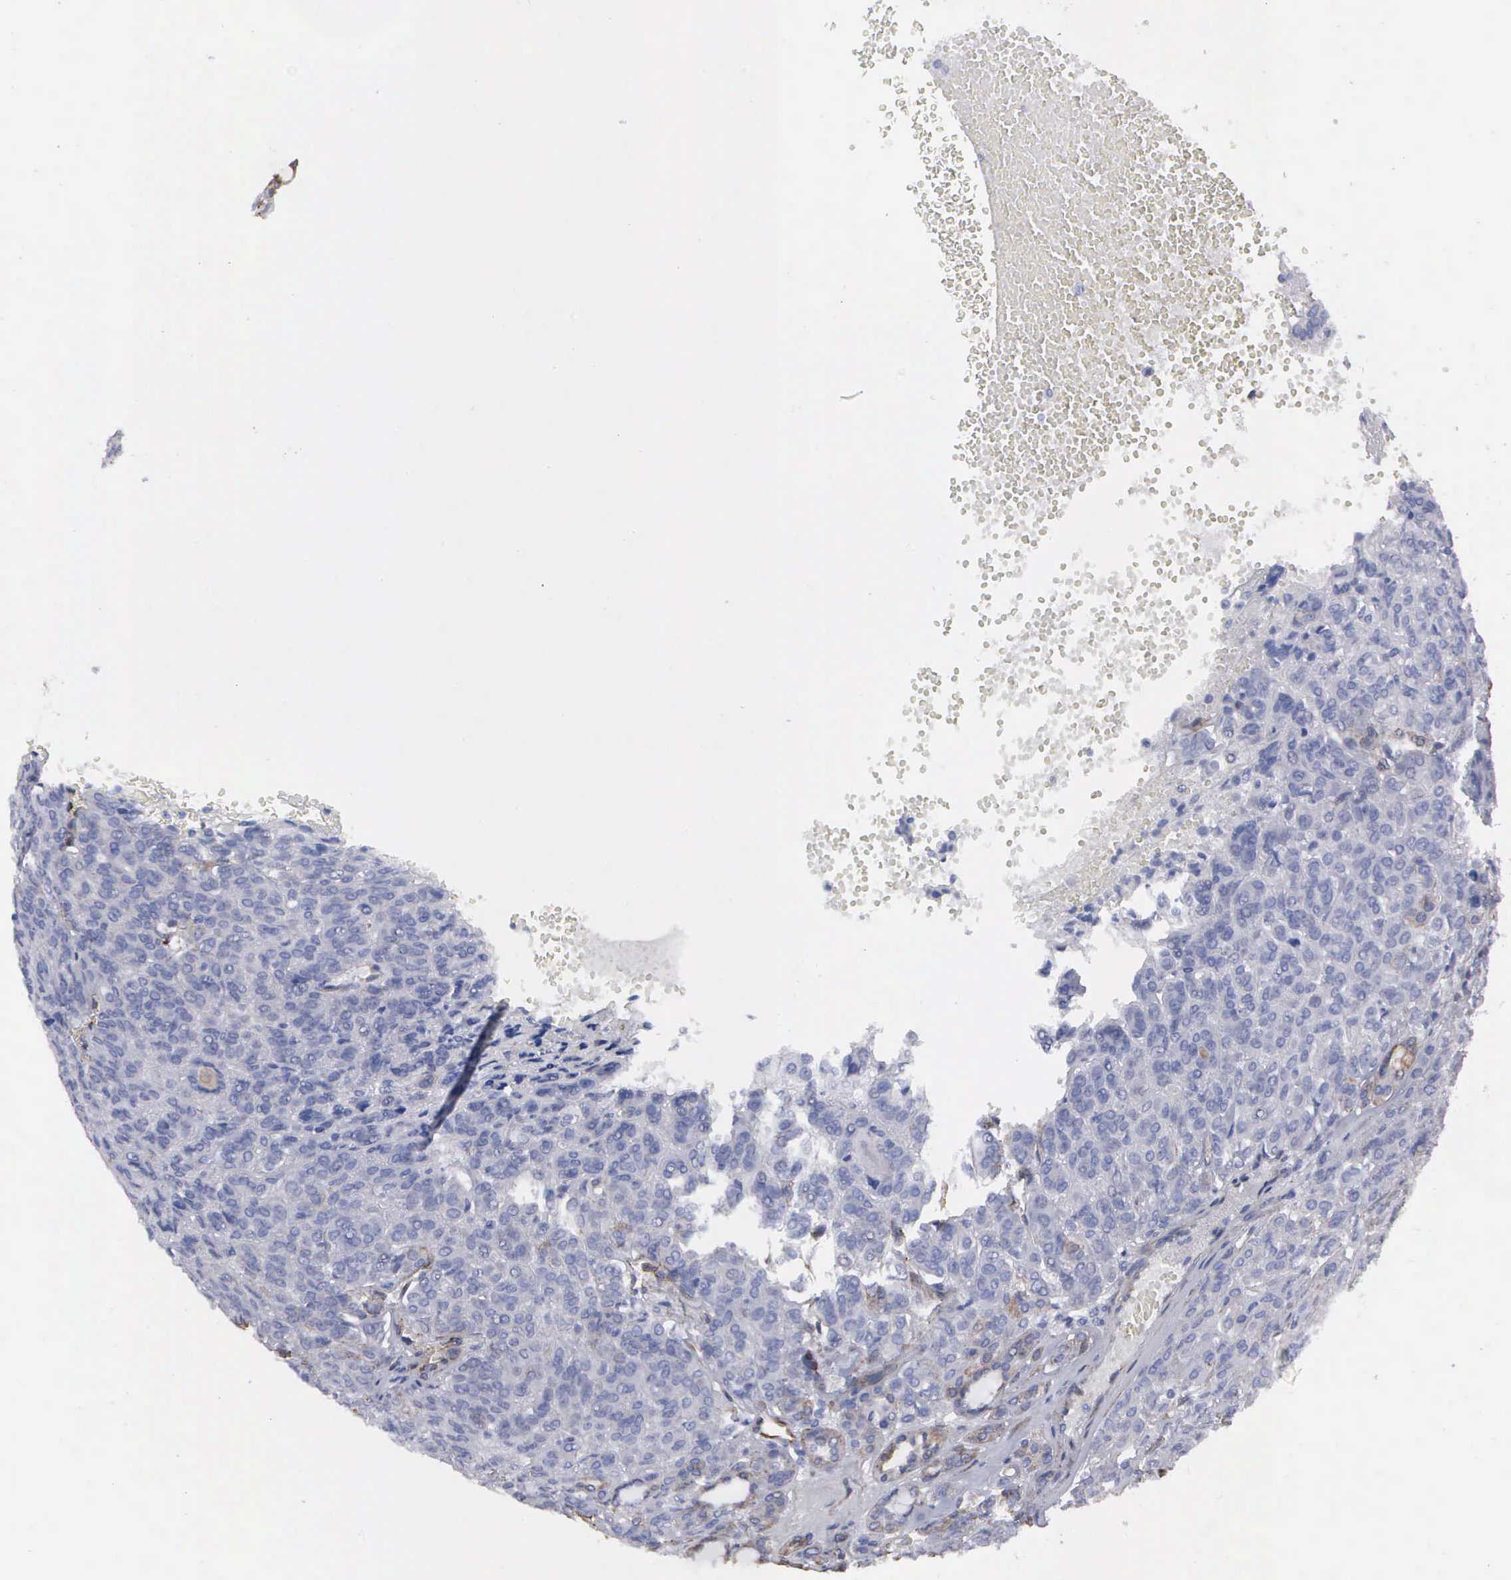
{"staining": {"intensity": "negative", "quantity": "none", "location": "none"}, "tissue": "thyroid cancer", "cell_type": "Tumor cells", "image_type": "cancer", "snomed": [{"axis": "morphology", "description": "Follicular adenoma carcinoma, NOS"}, {"axis": "topography", "description": "Thyroid gland"}], "caption": "An image of follicular adenoma carcinoma (thyroid) stained for a protein shows no brown staining in tumor cells.", "gene": "MAGEB10", "patient": {"sex": "female", "age": 71}}